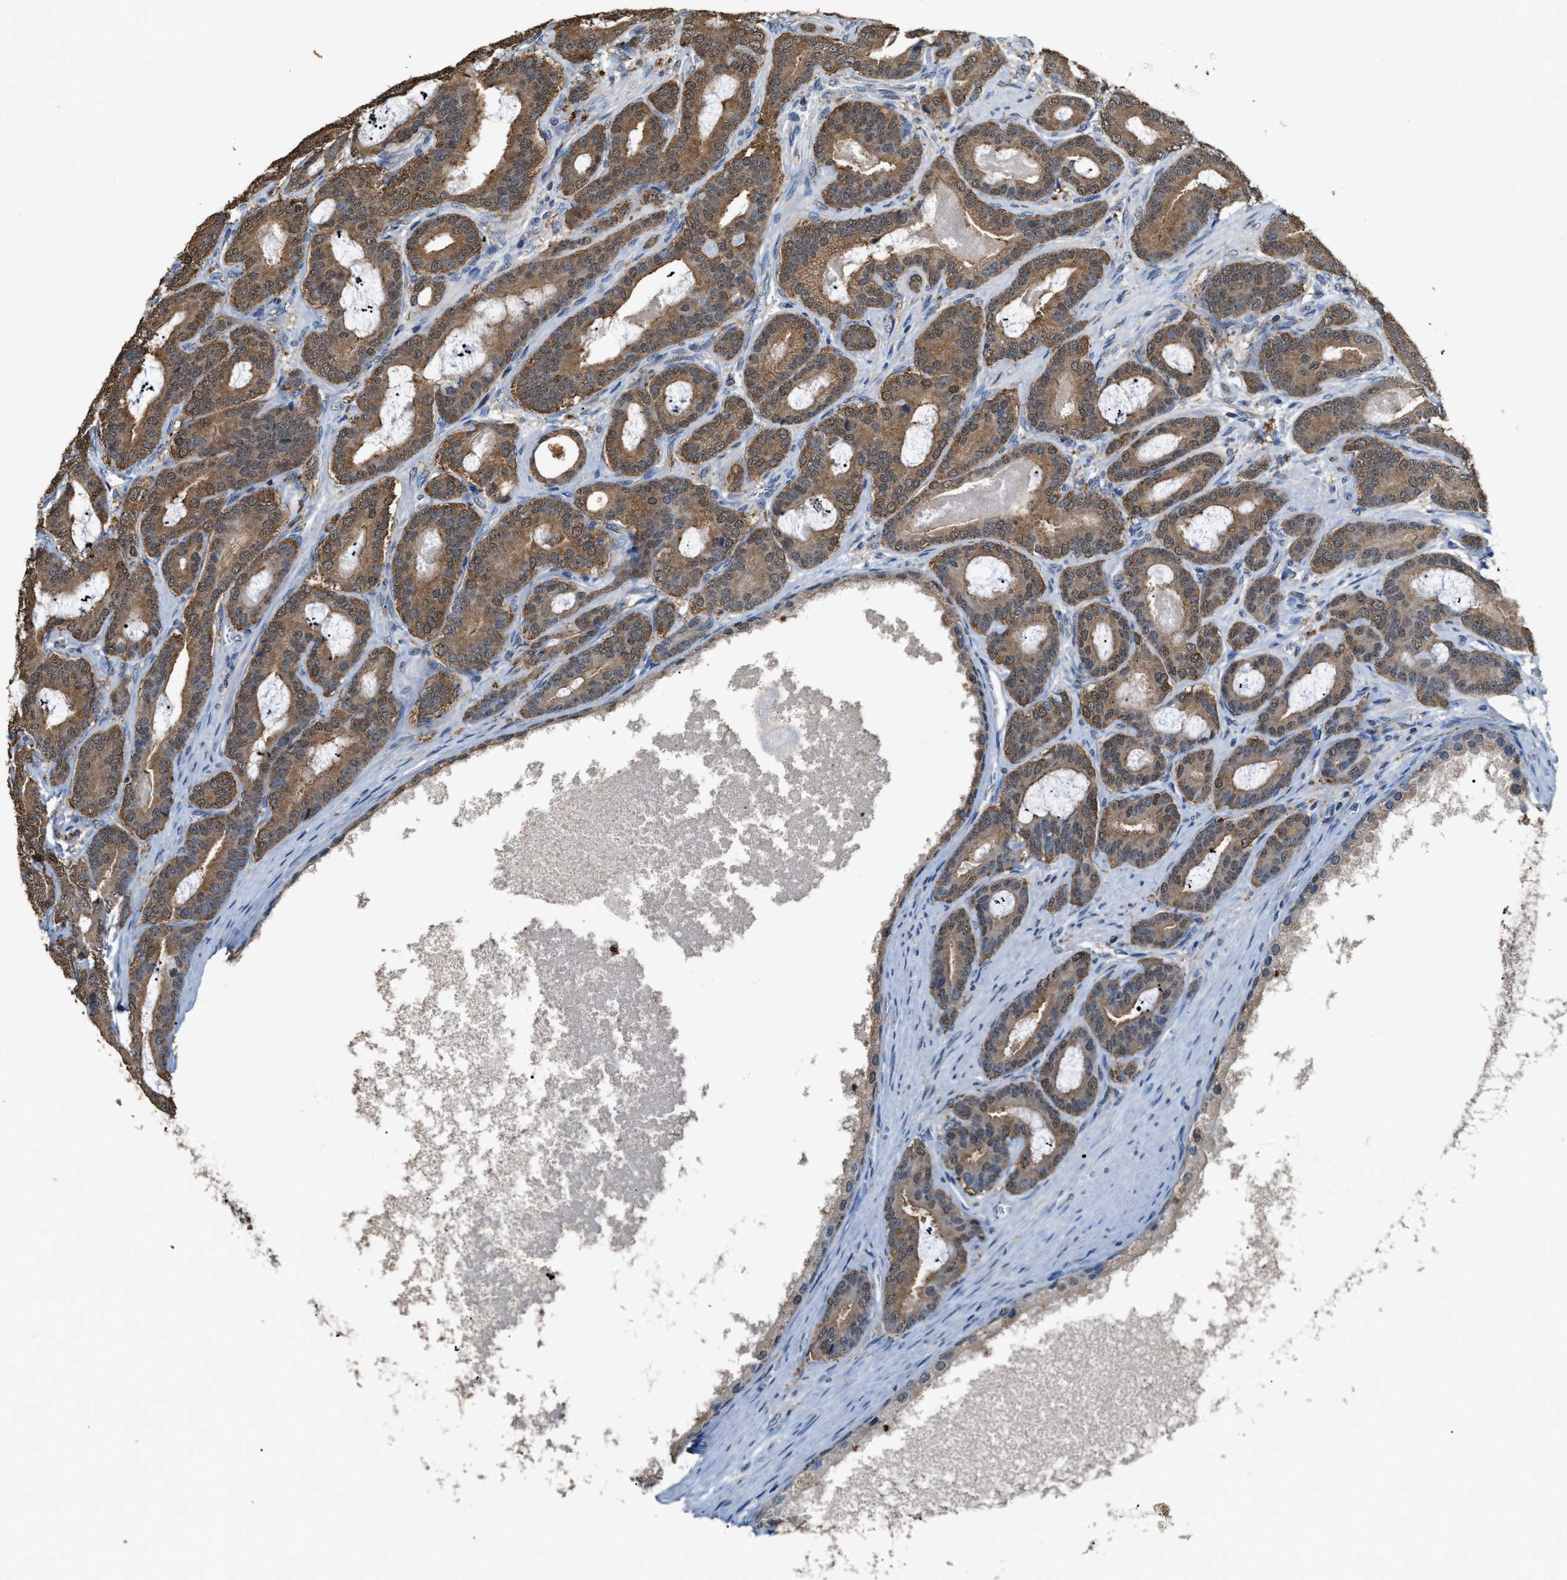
{"staining": {"intensity": "strong", "quantity": ">75%", "location": "cytoplasmic/membranous"}, "tissue": "prostate cancer", "cell_type": "Tumor cells", "image_type": "cancer", "snomed": [{"axis": "morphology", "description": "Adenocarcinoma, High grade"}, {"axis": "topography", "description": "Prostate"}], "caption": "Human prostate high-grade adenocarcinoma stained with a protein marker displays strong staining in tumor cells.", "gene": "GCN1", "patient": {"sex": "male", "age": 60}}